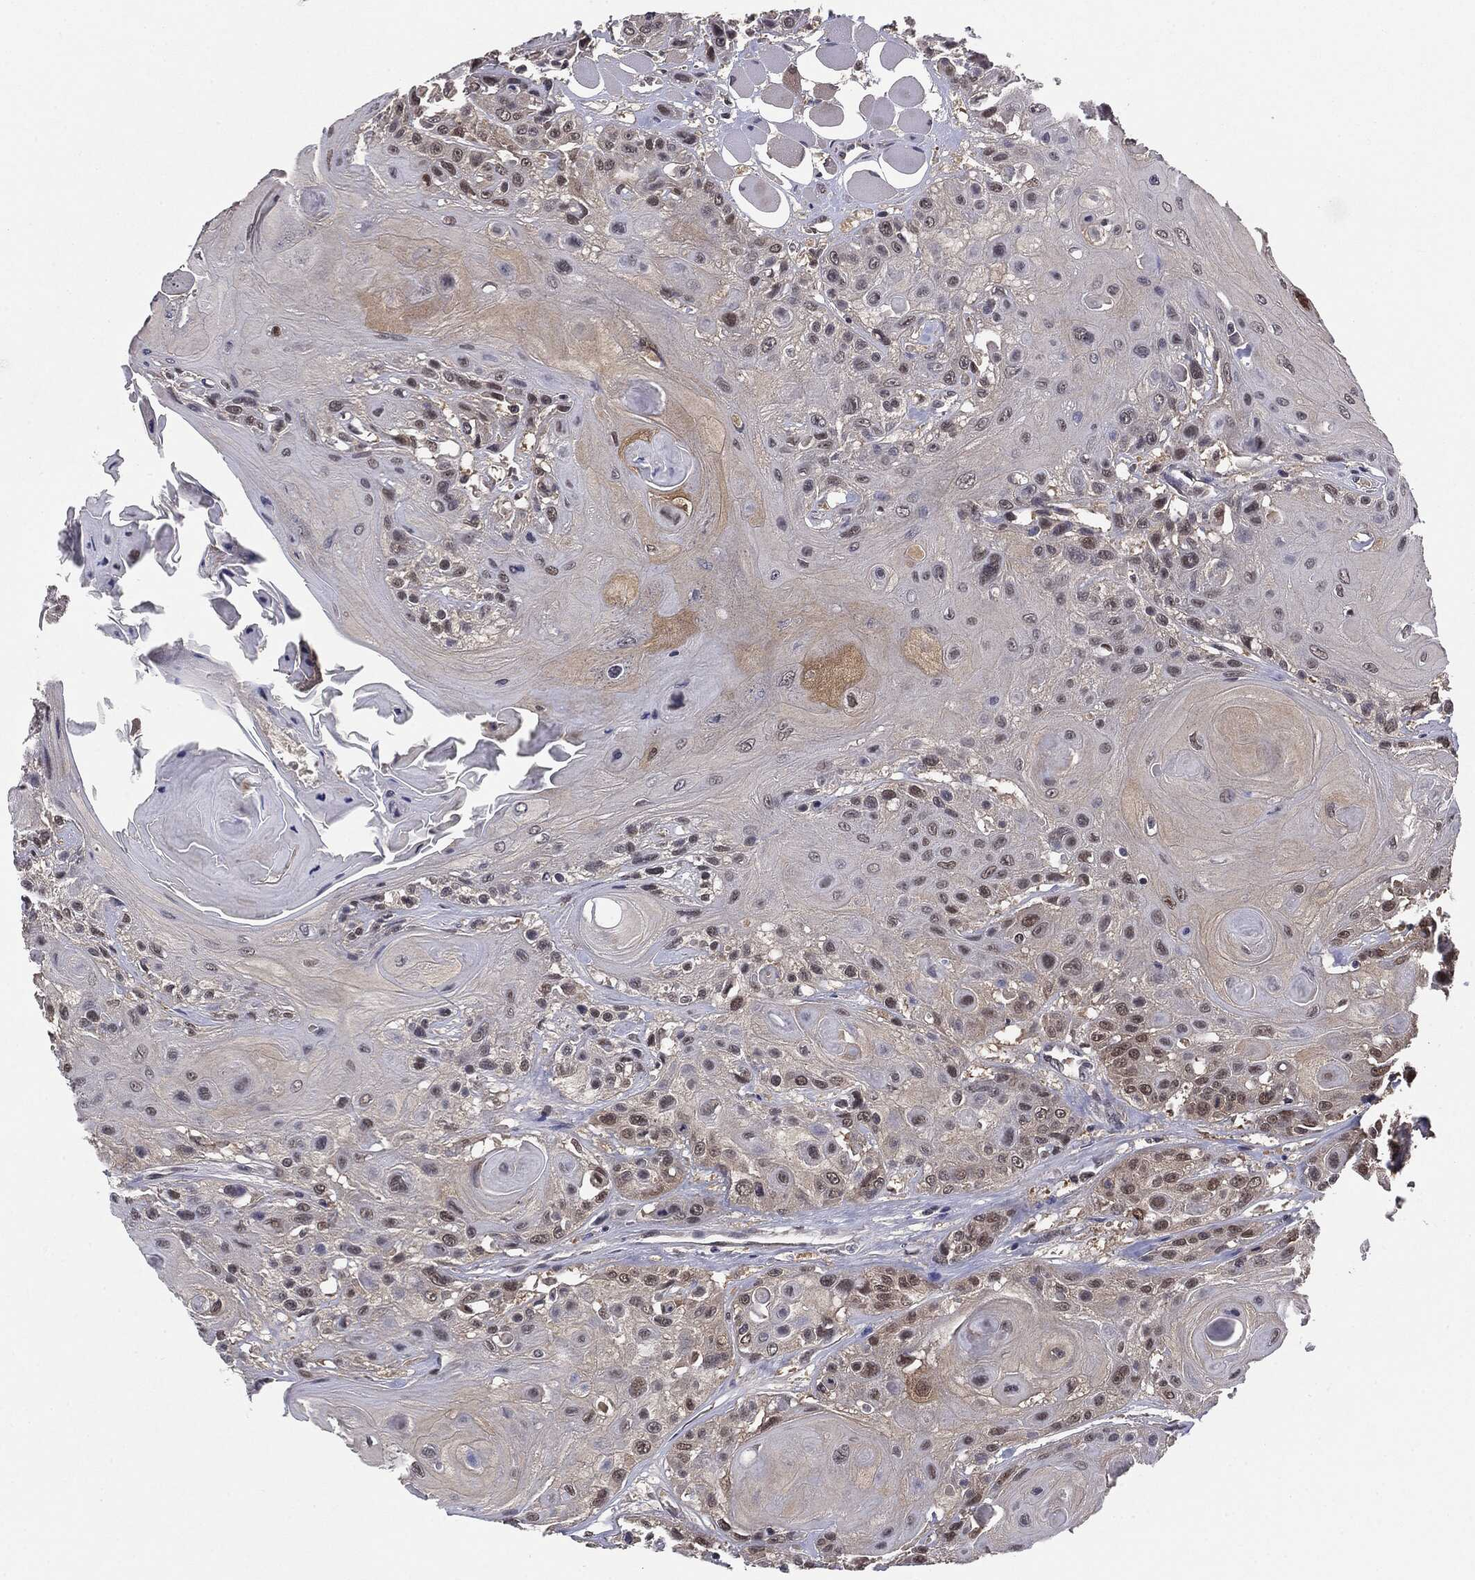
{"staining": {"intensity": "negative", "quantity": "none", "location": "none"}, "tissue": "head and neck cancer", "cell_type": "Tumor cells", "image_type": "cancer", "snomed": [{"axis": "morphology", "description": "Squamous cell carcinoma, NOS"}, {"axis": "topography", "description": "Head-Neck"}], "caption": "Histopathology image shows no significant protein expression in tumor cells of squamous cell carcinoma (head and neck). Nuclei are stained in blue.", "gene": "KRT7", "patient": {"sex": "female", "age": 59}}